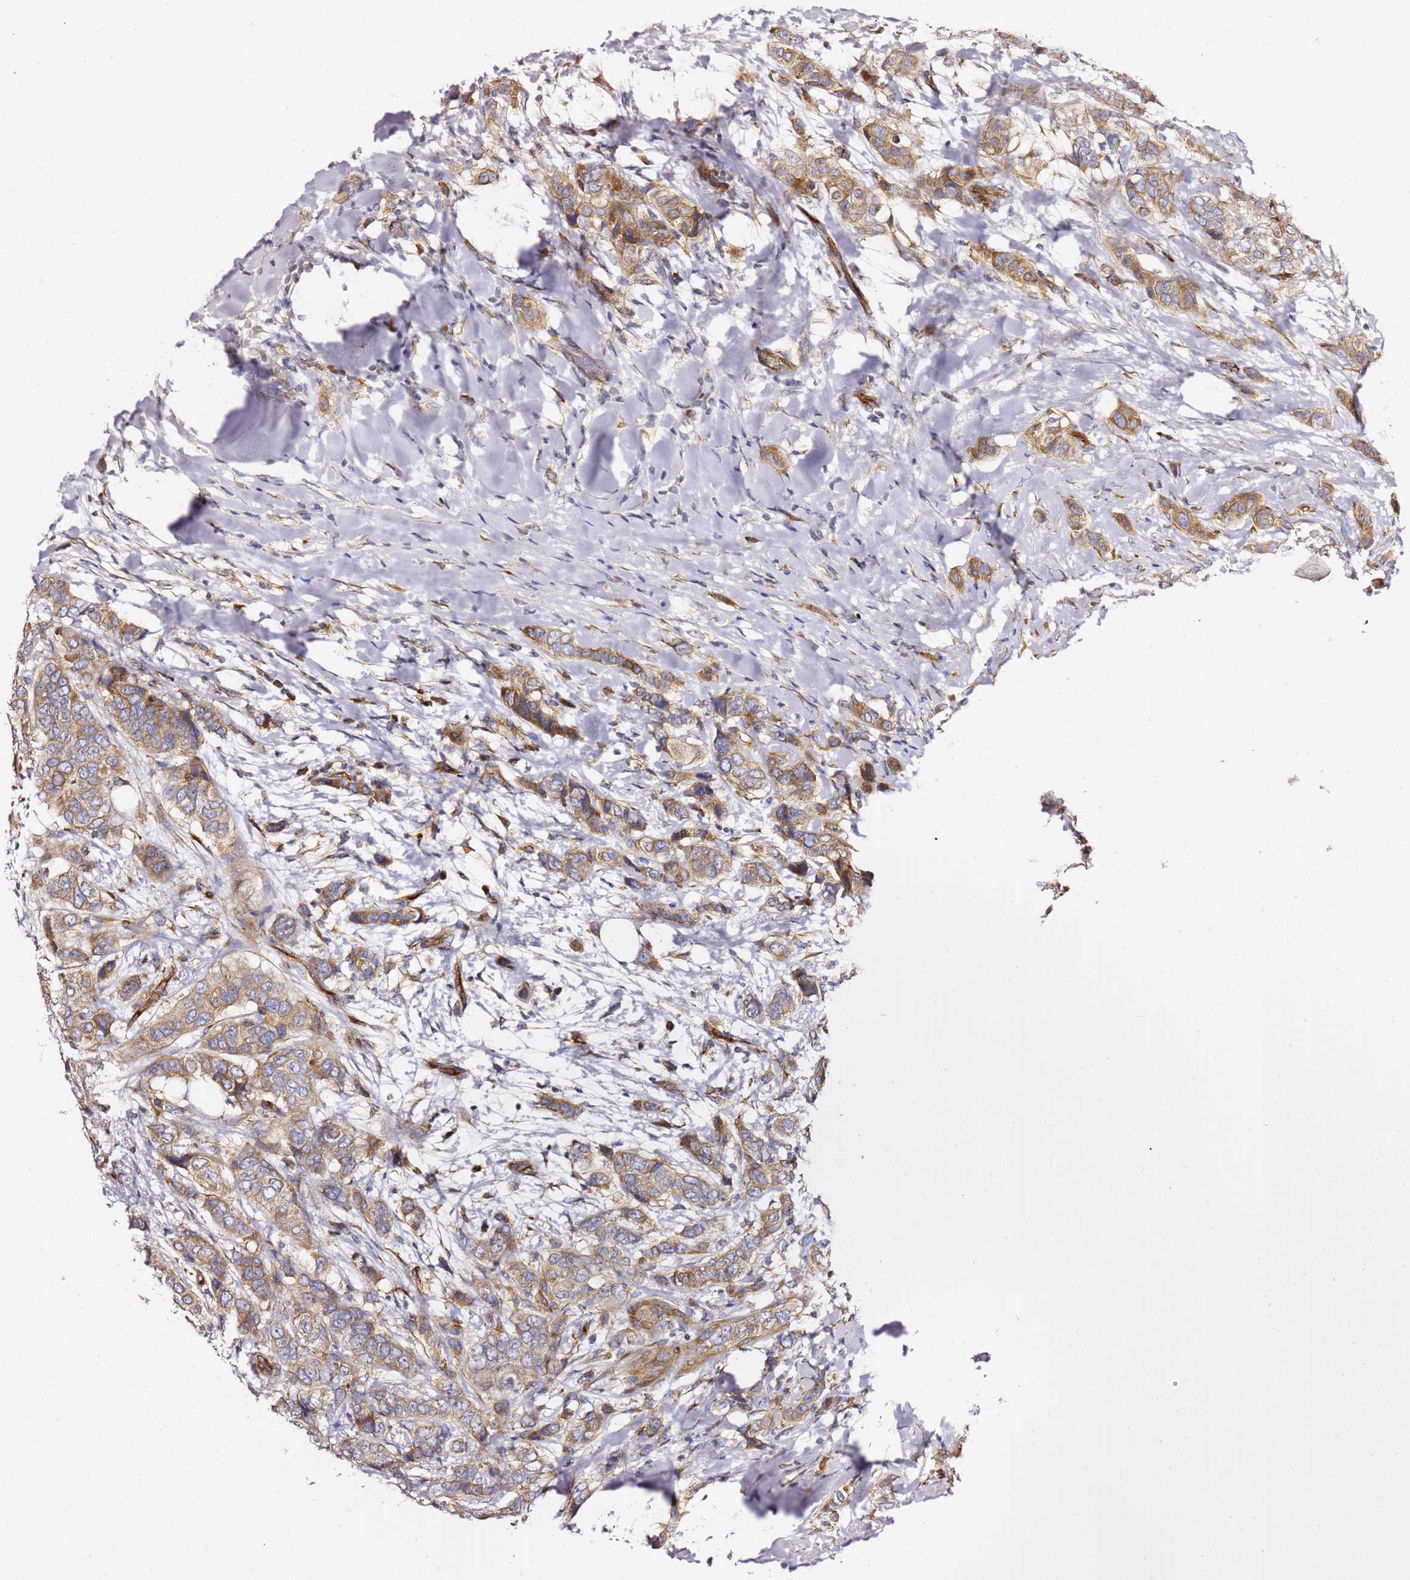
{"staining": {"intensity": "moderate", "quantity": ">75%", "location": "cytoplasmic/membranous"}, "tissue": "breast cancer", "cell_type": "Tumor cells", "image_type": "cancer", "snomed": [{"axis": "morphology", "description": "Lobular carcinoma"}, {"axis": "topography", "description": "Breast"}], "caption": "High-power microscopy captured an IHC image of lobular carcinoma (breast), revealing moderate cytoplasmic/membranous positivity in about >75% of tumor cells.", "gene": "KIF7", "patient": {"sex": "female", "age": 51}}